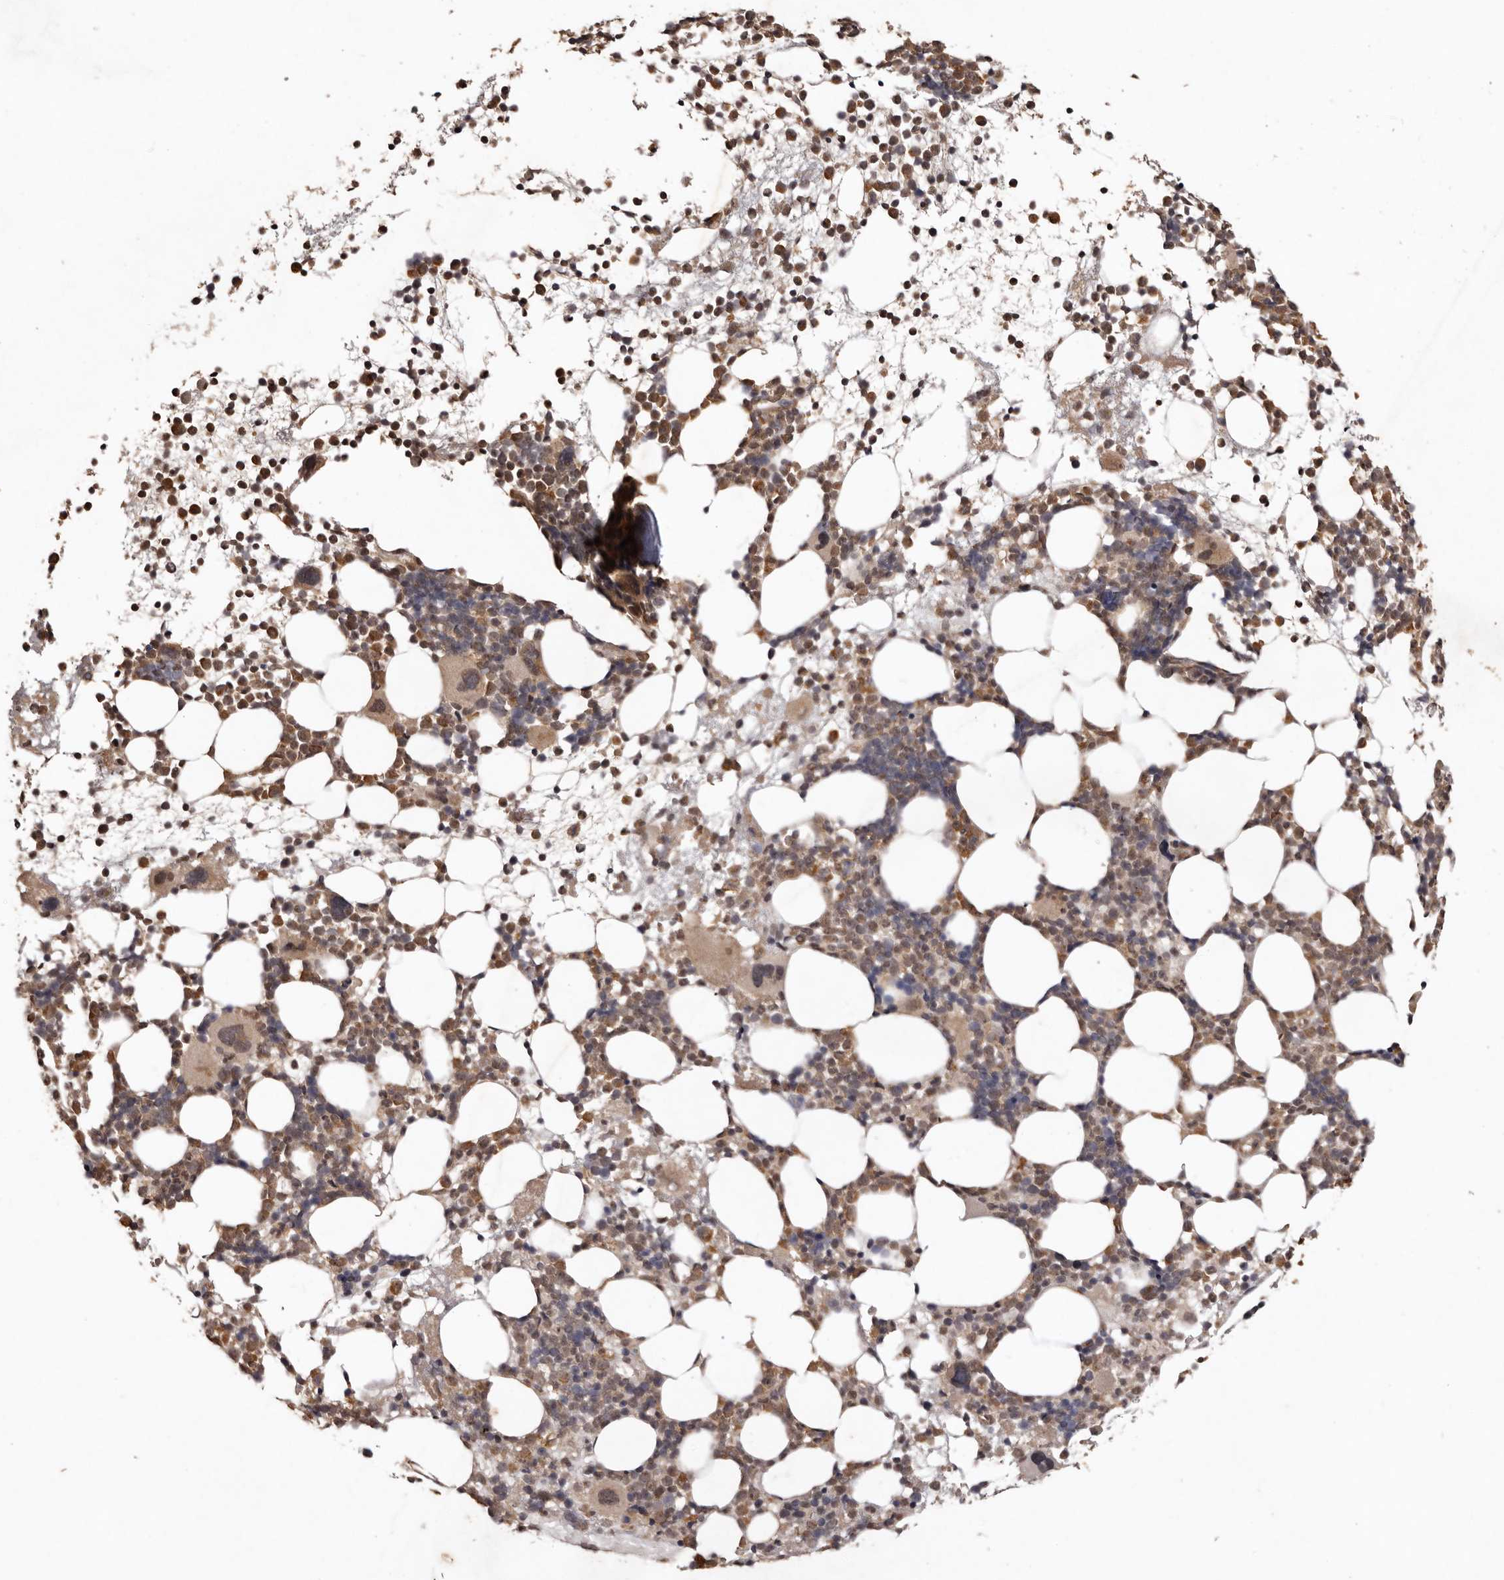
{"staining": {"intensity": "moderate", "quantity": "25%-75%", "location": "cytoplasmic/membranous,nuclear"}, "tissue": "bone marrow", "cell_type": "Hematopoietic cells", "image_type": "normal", "snomed": [{"axis": "morphology", "description": "Normal tissue, NOS"}, {"axis": "topography", "description": "Bone marrow"}], "caption": "Protein expression analysis of normal bone marrow reveals moderate cytoplasmic/membranous,nuclear staining in about 25%-75% of hematopoietic cells. The staining was performed using DAB to visualize the protein expression in brown, while the nuclei were stained in blue with hematoxylin (Magnification: 20x).", "gene": "NOTCH1", "patient": {"sex": "female", "age": 57}}